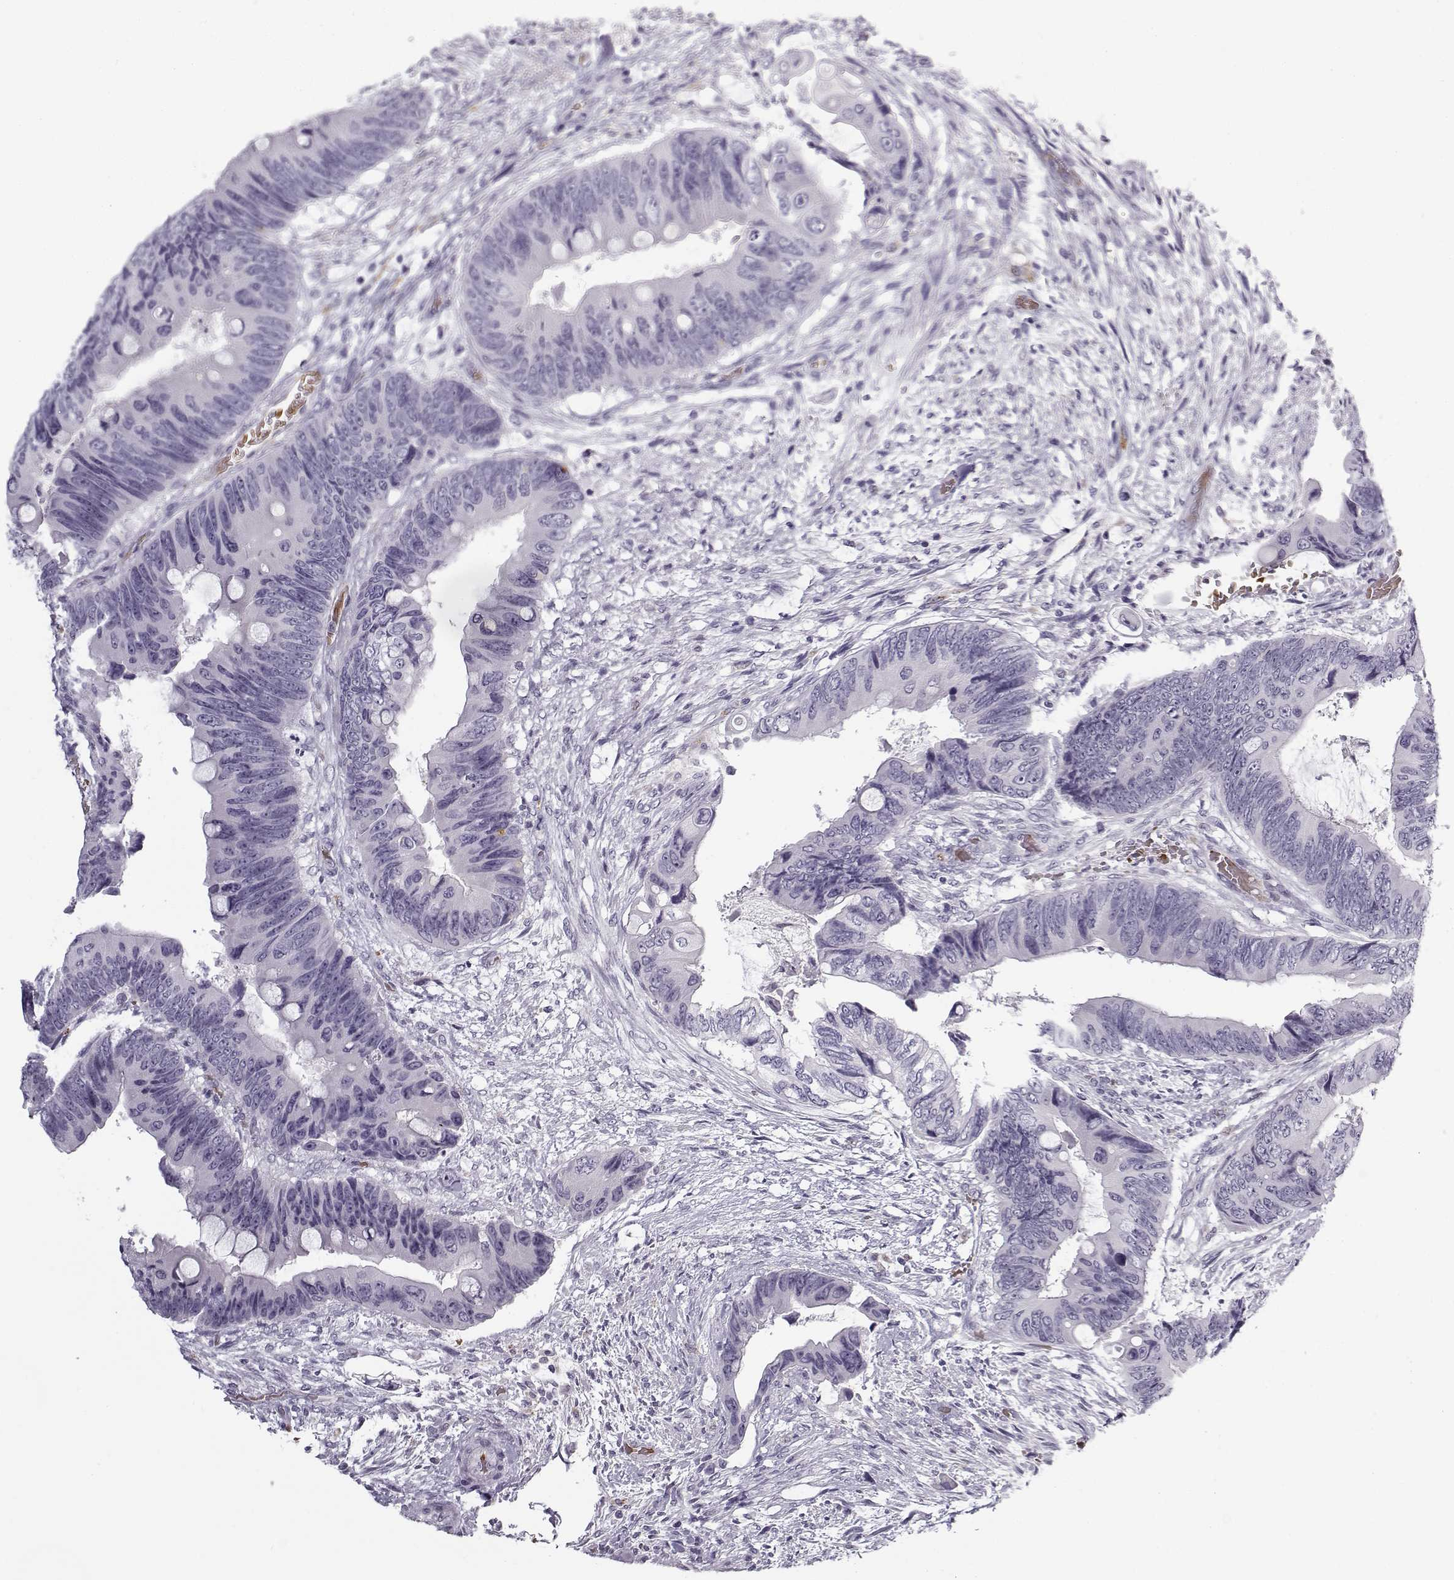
{"staining": {"intensity": "negative", "quantity": "none", "location": "none"}, "tissue": "colorectal cancer", "cell_type": "Tumor cells", "image_type": "cancer", "snomed": [{"axis": "morphology", "description": "Adenocarcinoma, NOS"}, {"axis": "topography", "description": "Rectum"}], "caption": "High power microscopy photomicrograph of an immunohistochemistry (IHC) photomicrograph of adenocarcinoma (colorectal), revealing no significant expression in tumor cells.", "gene": "SNCA", "patient": {"sex": "male", "age": 63}}